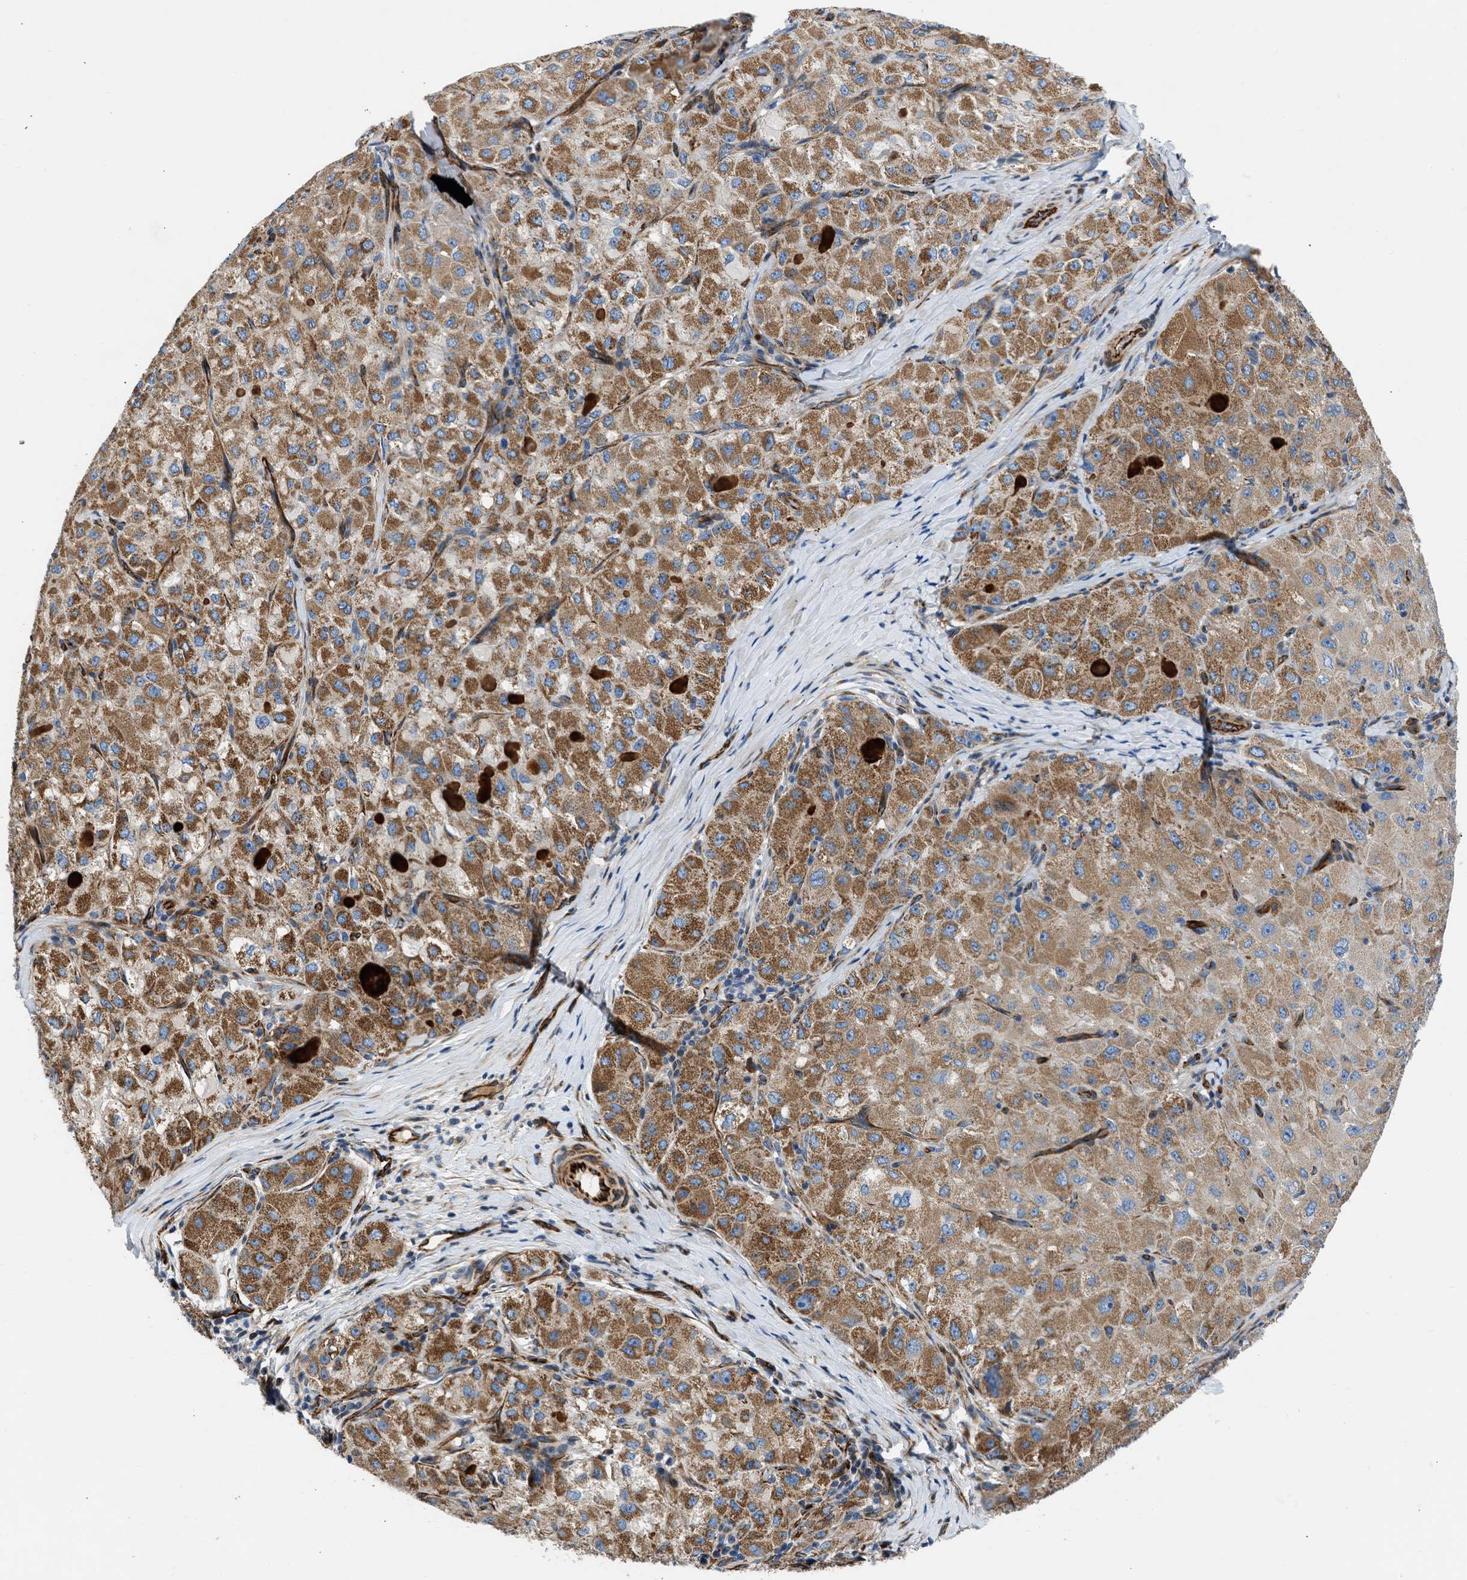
{"staining": {"intensity": "moderate", "quantity": ">75%", "location": "cytoplasmic/membranous"}, "tissue": "liver cancer", "cell_type": "Tumor cells", "image_type": "cancer", "snomed": [{"axis": "morphology", "description": "Carcinoma, Hepatocellular, NOS"}, {"axis": "topography", "description": "Liver"}], "caption": "Liver cancer tissue displays moderate cytoplasmic/membranous staining in approximately >75% of tumor cells", "gene": "ULK4", "patient": {"sex": "male", "age": 80}}